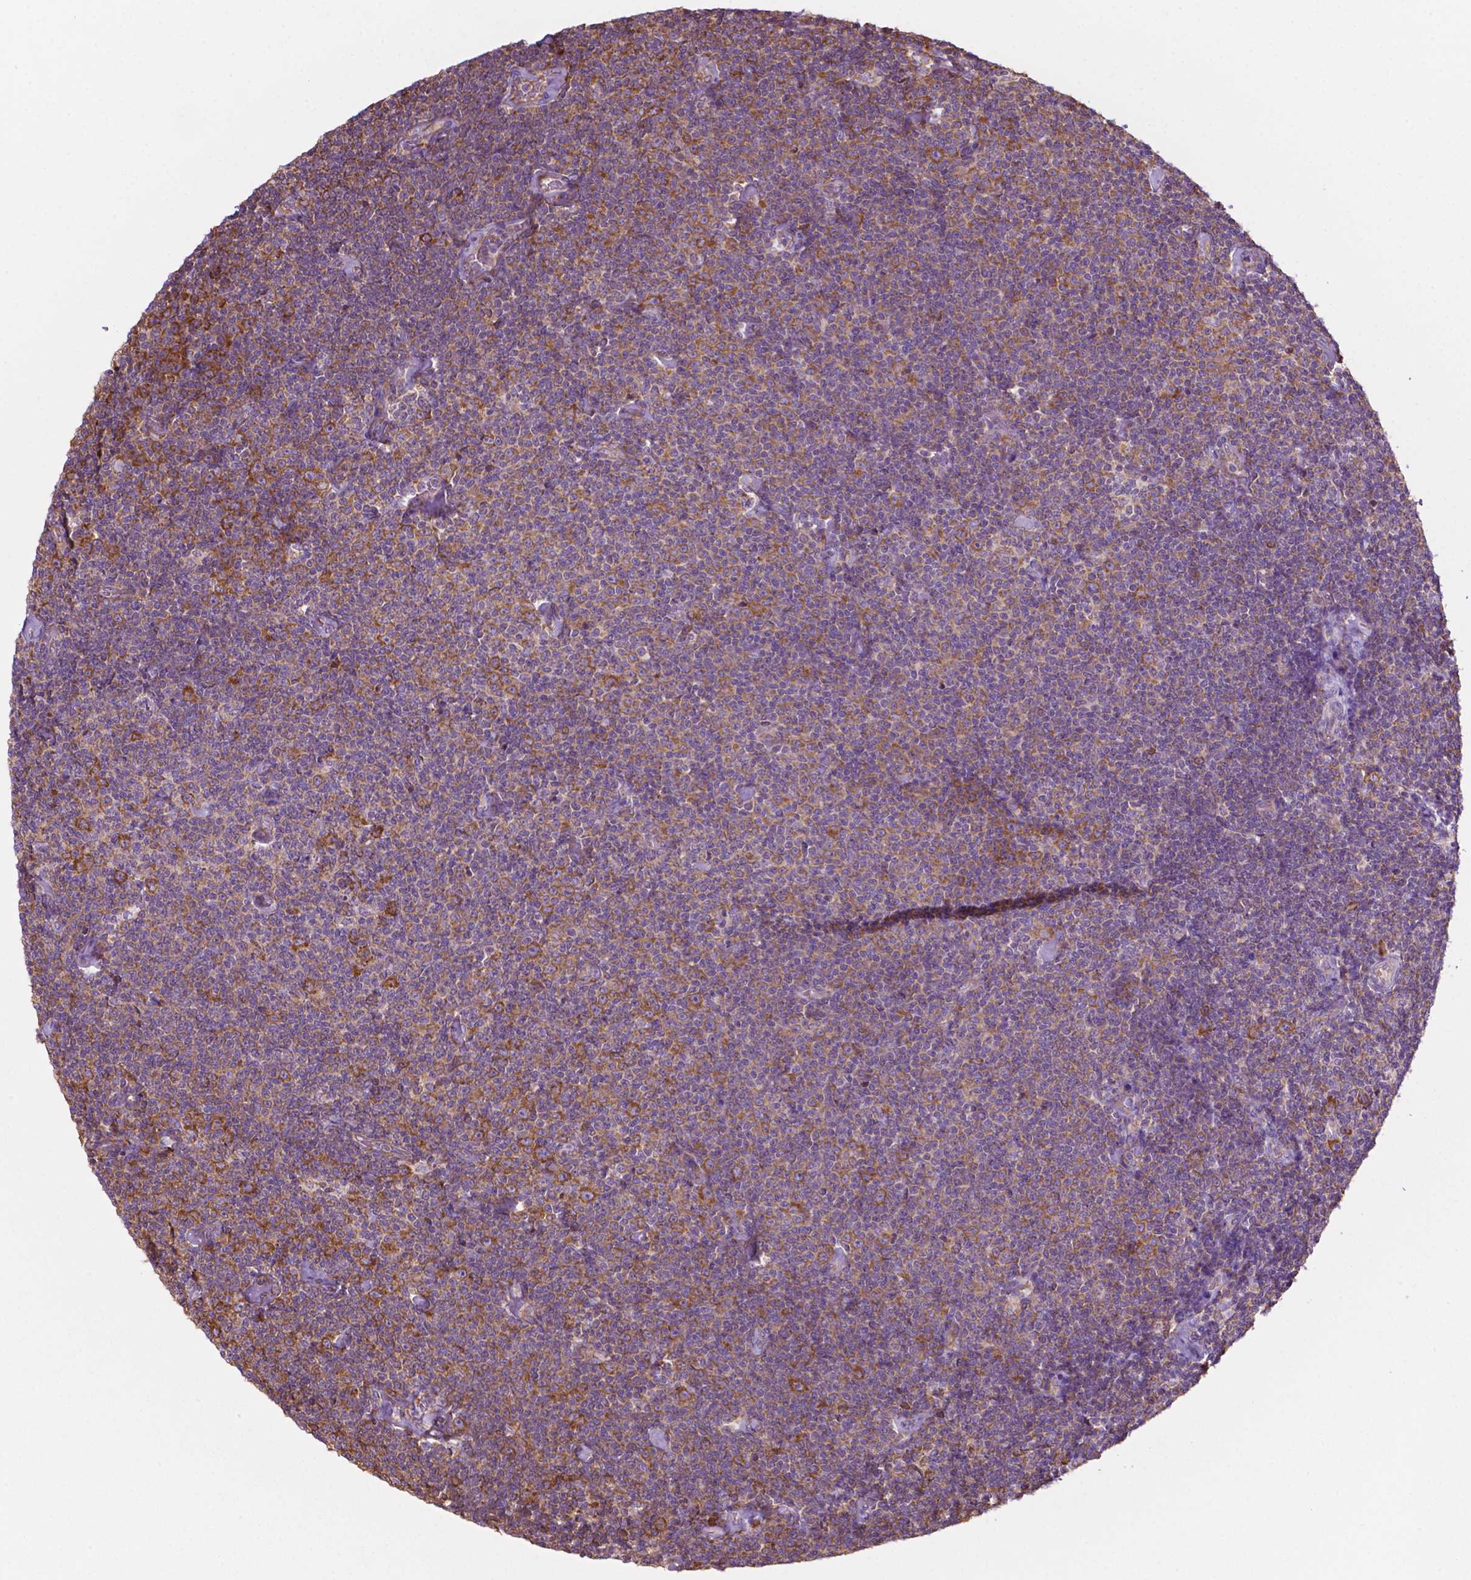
{"staining": {"intensity": "moderate", "quantity": "25%-75%", "location": "cytoplasmic/membranous"}, "tissue": "lymphoma", "cell_type": "Tumor cells", "image_type": "cancer", "snomed": [{"axis": "morphology", "description": "Malignant lymphoma, non-Hodgkin's type, Low grade"}, {"axis": "topography", "description": "Lymph node"}], "caption": "Moderate cytoplasmic/membranous staining is present in approximately 25%-75% of tumor cells in lymphoma. The staining was performed using DAB (3,3'-diaminobenzidine), with brown indicating positive protein expression. Nuclei are stained blue with hematoxylin.", "gene": "RPL29", "patient": {"sex": "male", "age": 81}}